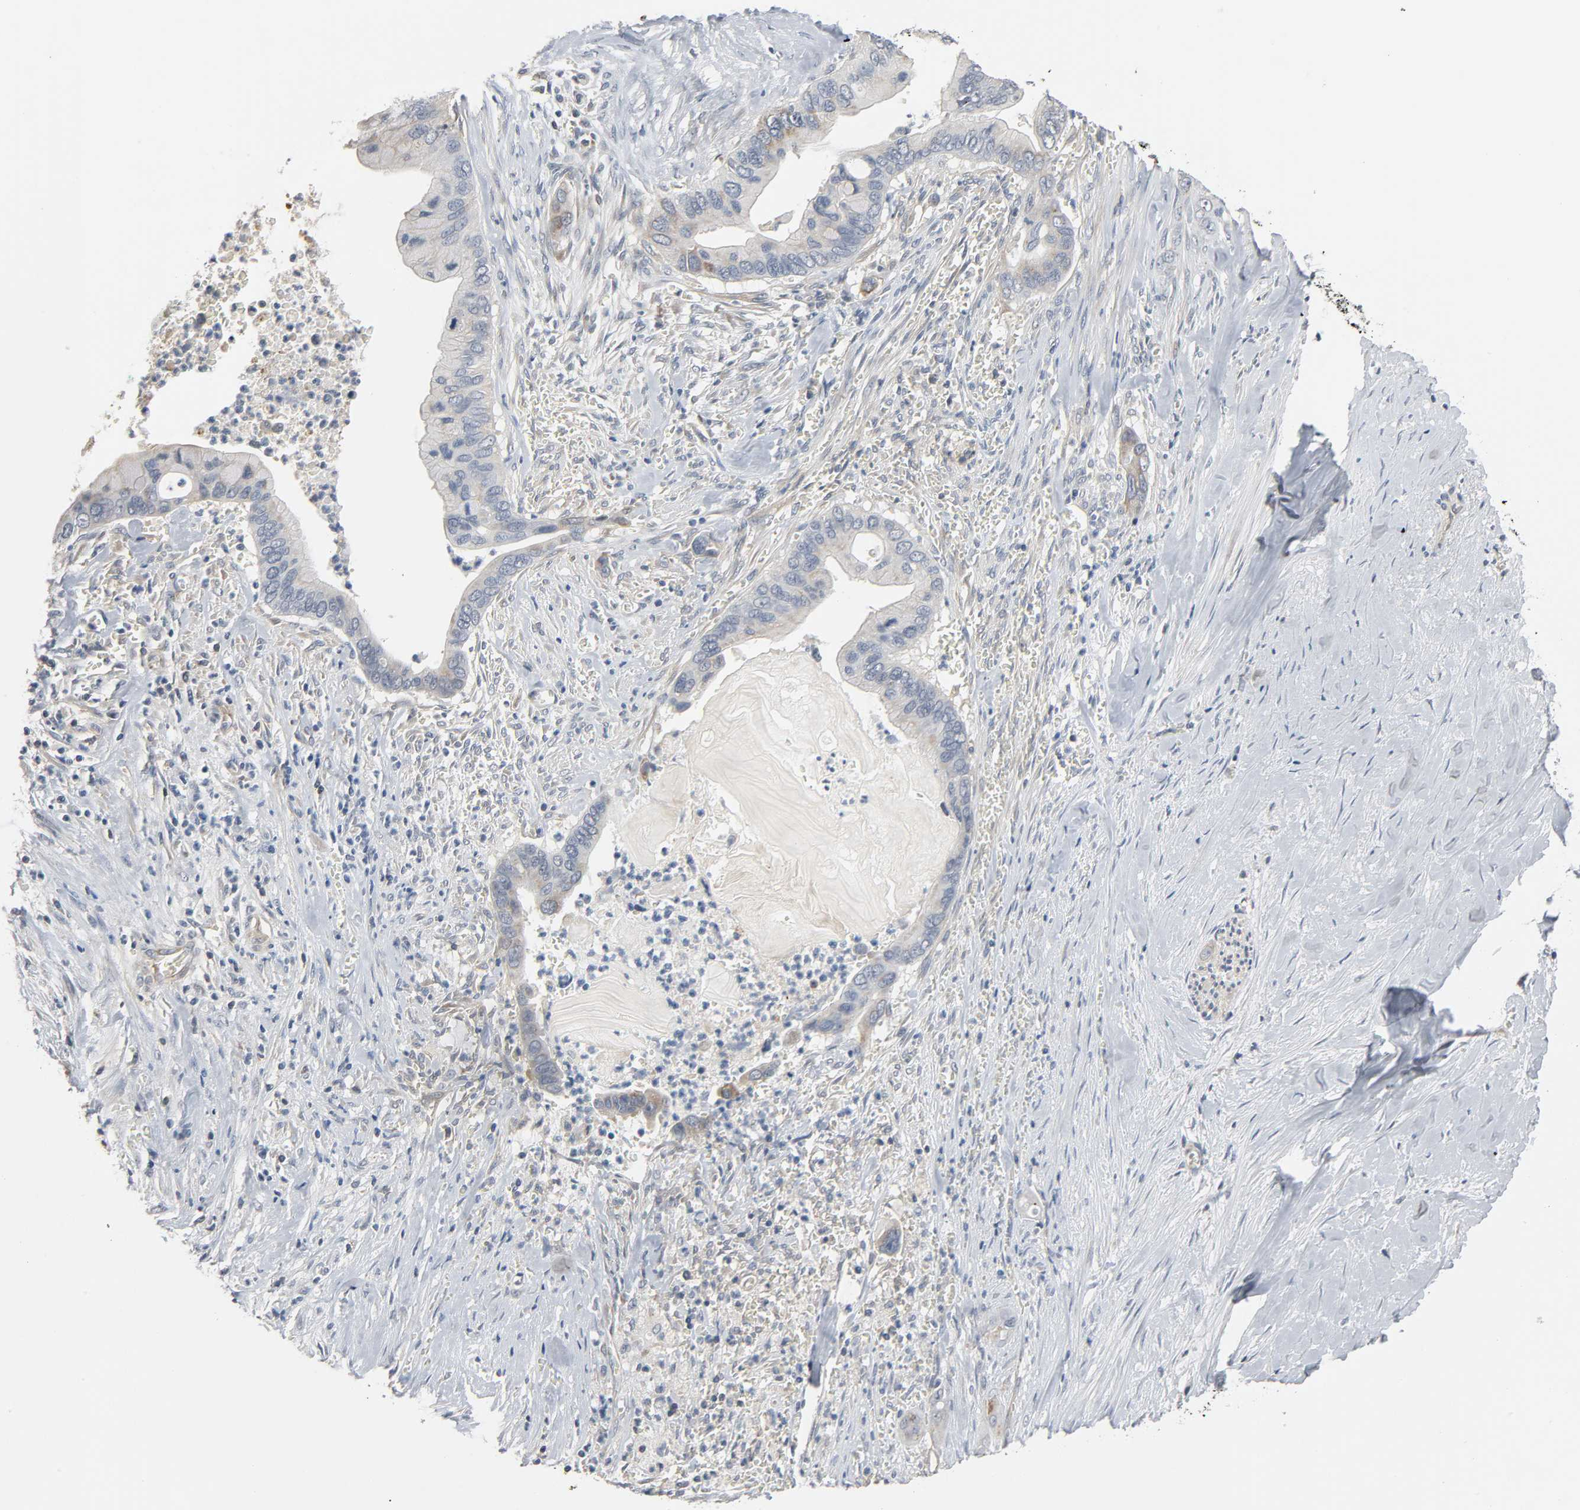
{"staining": {"intensity": "weak", "quantity": "<25%", "location": "cytoplasmic/membranous"}, "tissue": "pancreatic cancer", "cell_type": "Tumor cells", "image_type": "cancer", "snomed": [{"axis": "morphology", "description": "Adenocarcinoma, NOS"}, {"axis": "topography", "description": "Pancreas"}], "caption": "Immunohistochemical staining of pancreatic cancer (adenocarcinoma) exhibits no significant positivity in tumor cells.", "gene": "CD4", "patient": {"sex": "male", "age": 59}}